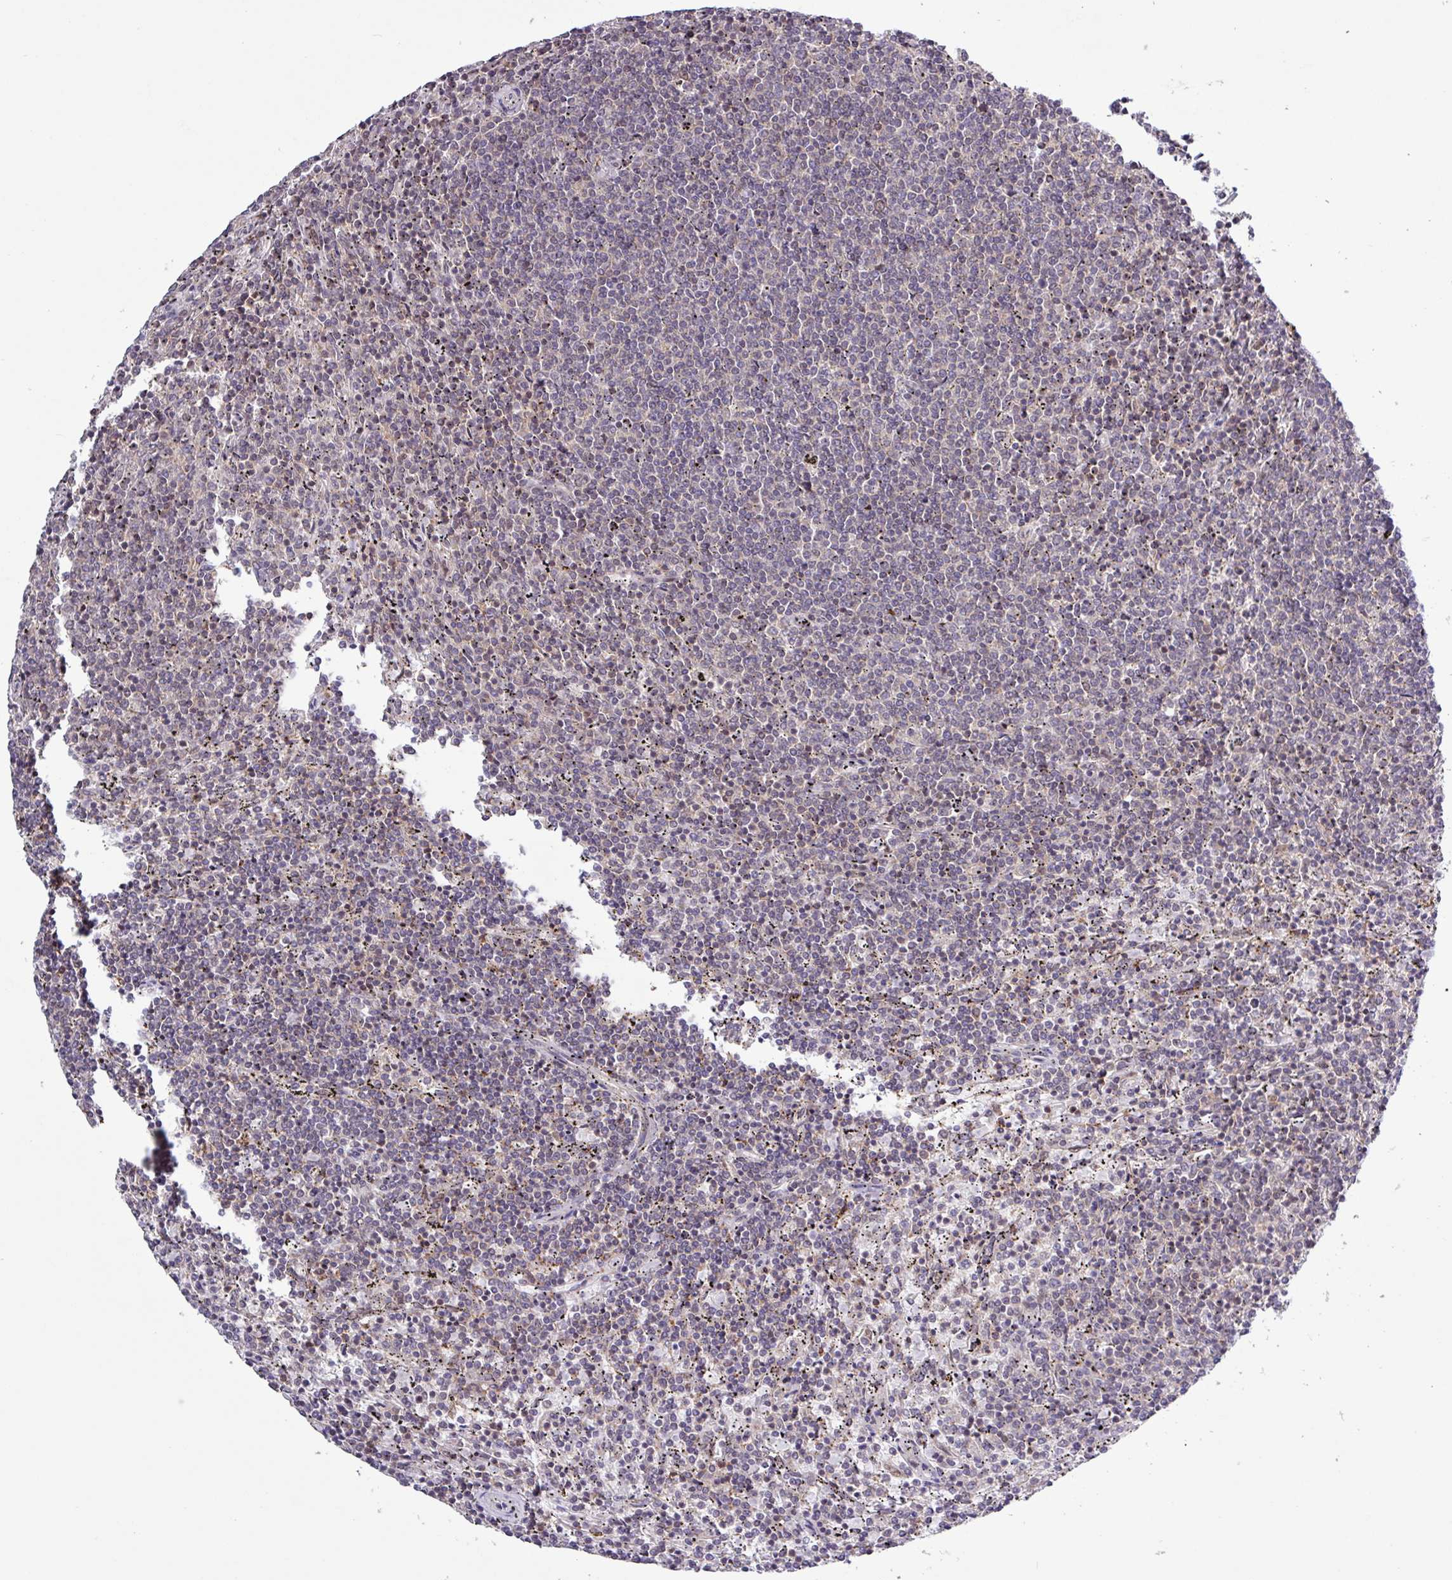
{"staining": {"intensity": "moderate", "quantity": "<25%", "location": "nuclear"}, "tissue": "lymphoma", "cell_type": "Tumor cells", "image_type": "cancer", "snomed": [{"axis": "morphology", "description": "Malignant lymphoma, non-Hodgkin's type, Low grade"}, {"axis": "topography", "description": "Spleen"}], "caption": "Immunohistochemical staining of human lymphoma exhibits low levels of moderate nuclear staining in approximately <25% of tumor cells. (brown staining indicates protein expression, while blue staining denotes nuclei).", "gene": "RTL3", "patient": {"sex": "female", "age": 50}}